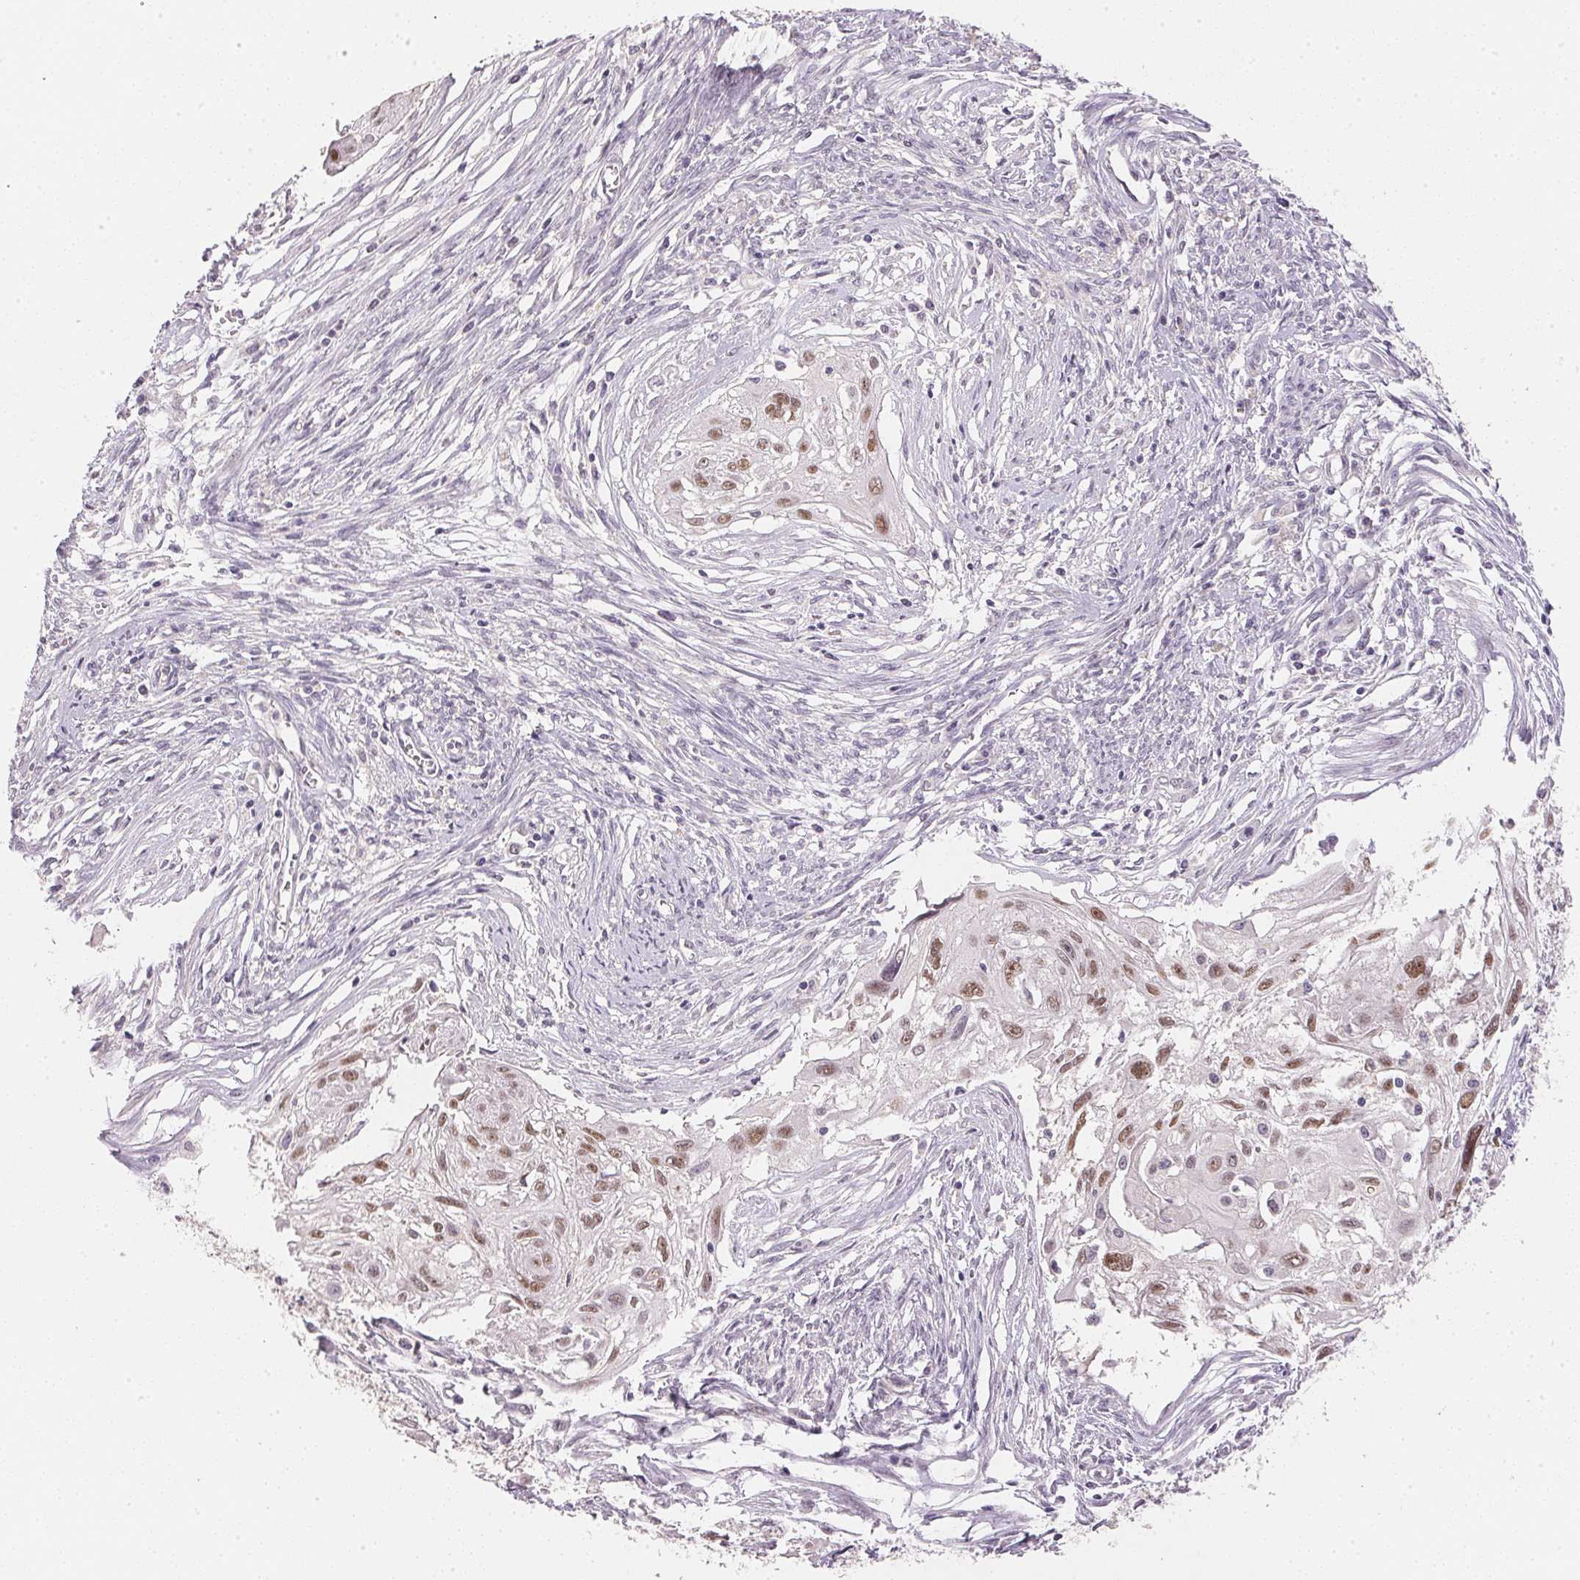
{"staining": {"intensity": "moderate", "quantity": ">75%", "location": "nuclear"}, "tissue": "cervical cancer", "cell_type": "Tumor cells", "image_type": "cancer", "snomed": [{"axis": "morphology", "description": "Squamous cell carcinoma, NOS"}, {"axis": "topography", "description": "Cervix"}], "caption": "High-magnification brightfield microscopy of cervical squamous cell carcinoma stained with DAB (brown) and counterstained with hematoxylin (blue). tumor cells exhibit moderate nuclear positivity is identified in about>75% of cells.", "gene": "POLR3G", "patient": {"sex": "female", "age": 49}}